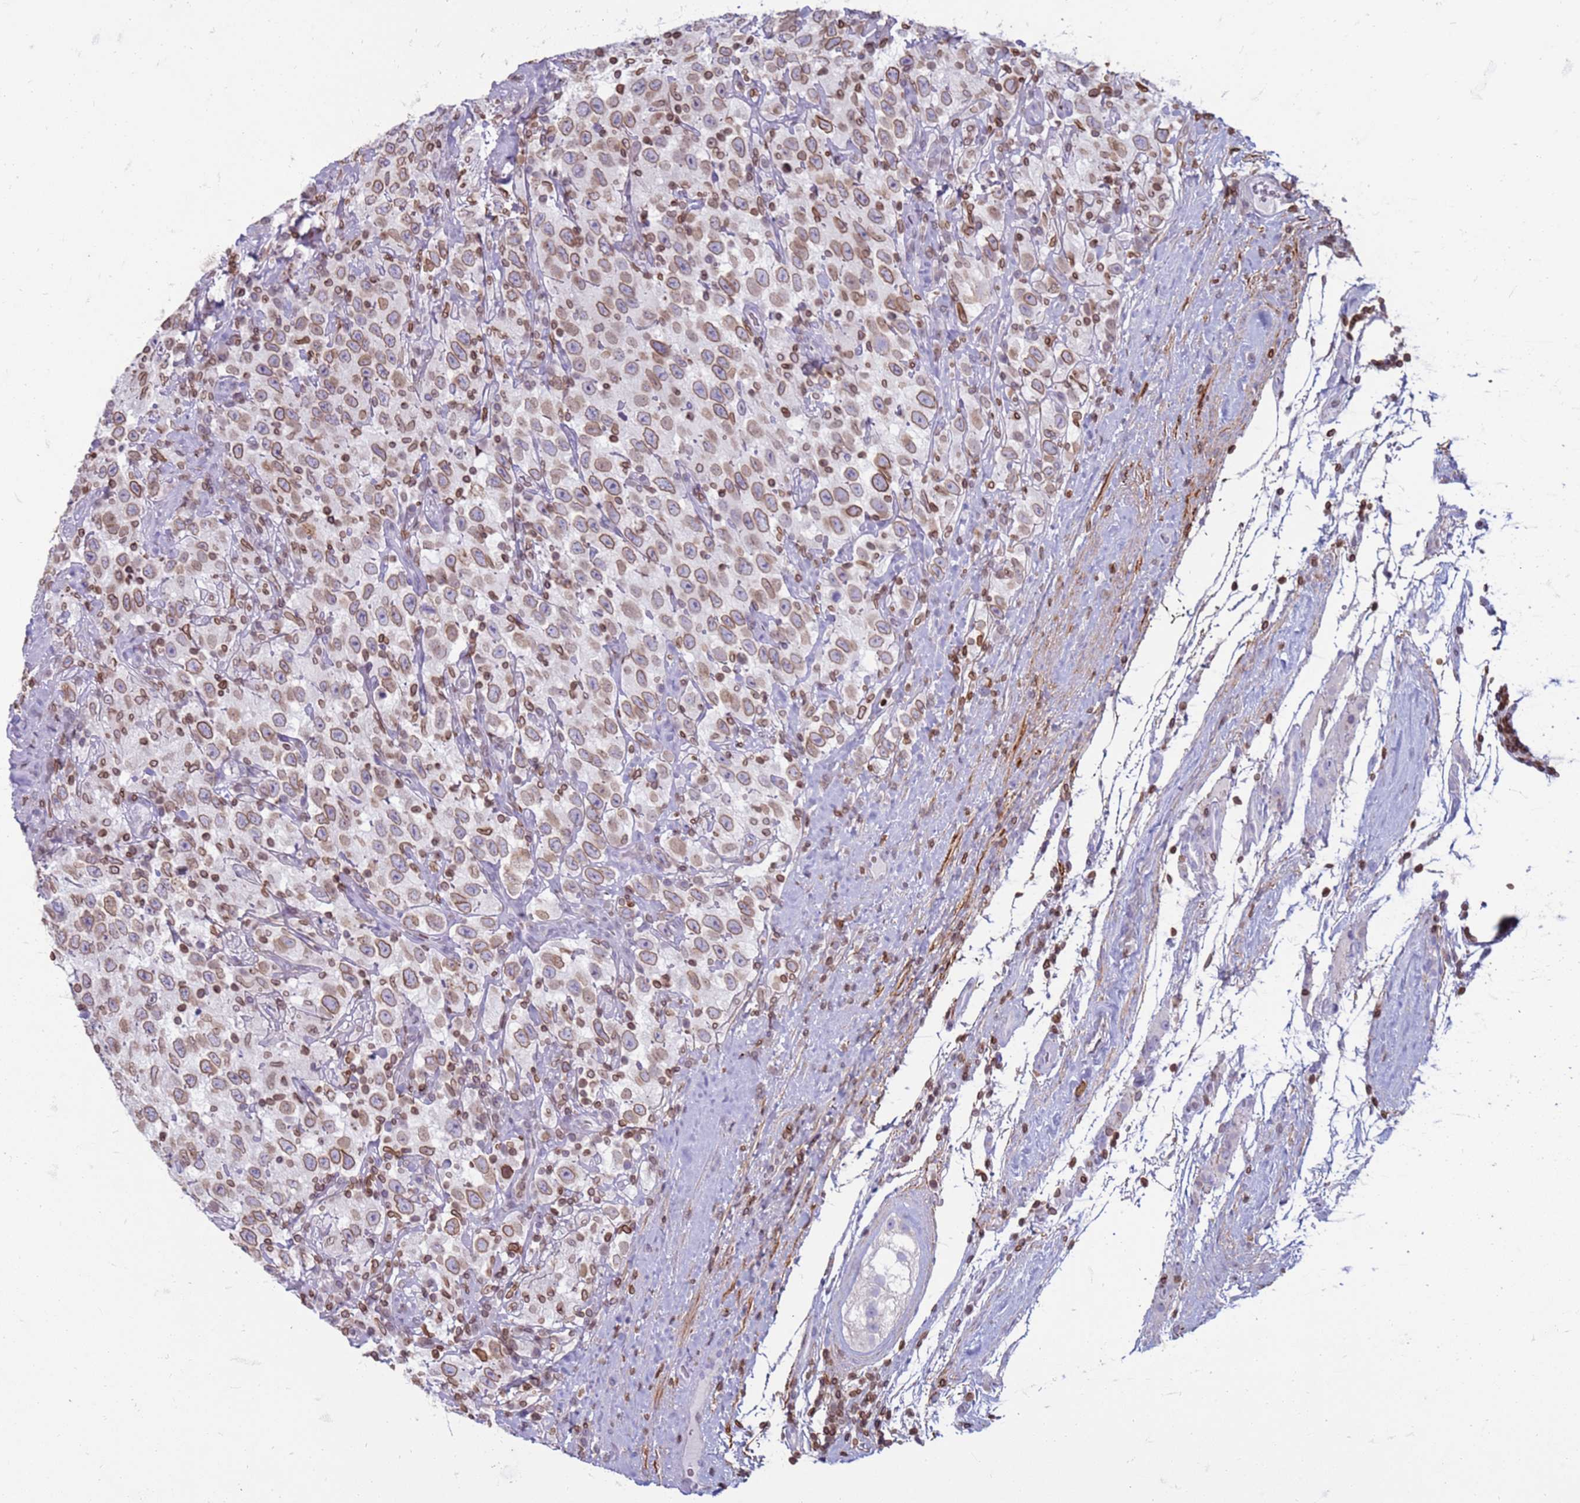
{"staining": {"intensity": "moderate", "quantity": ">75%", "location": "cytoplasmic/membranous,nuclear"}, "tissue": "testis cancer", "cell_type": "Tumor cells", "image_type": "cancer", "snomed": [{"axis": "morphology", "description": "Seminoma, NOS"}, {"axis": "topography", "description": "Testis"}], "caption": "Immunohistochemistry (IHC) histopathology image of neoplastic tissue: human testis seminoma stained using immunohistochemistry demonstrates medium levels of moderate protein expression localized specifically in the cytoplasmic/membranous and nuclear of tumor cells, appearing as a cytoplasmic/membranous and nuclear brown color.", "gene": "METTL25B", "patient": {"sex": "male", "age": 41}}